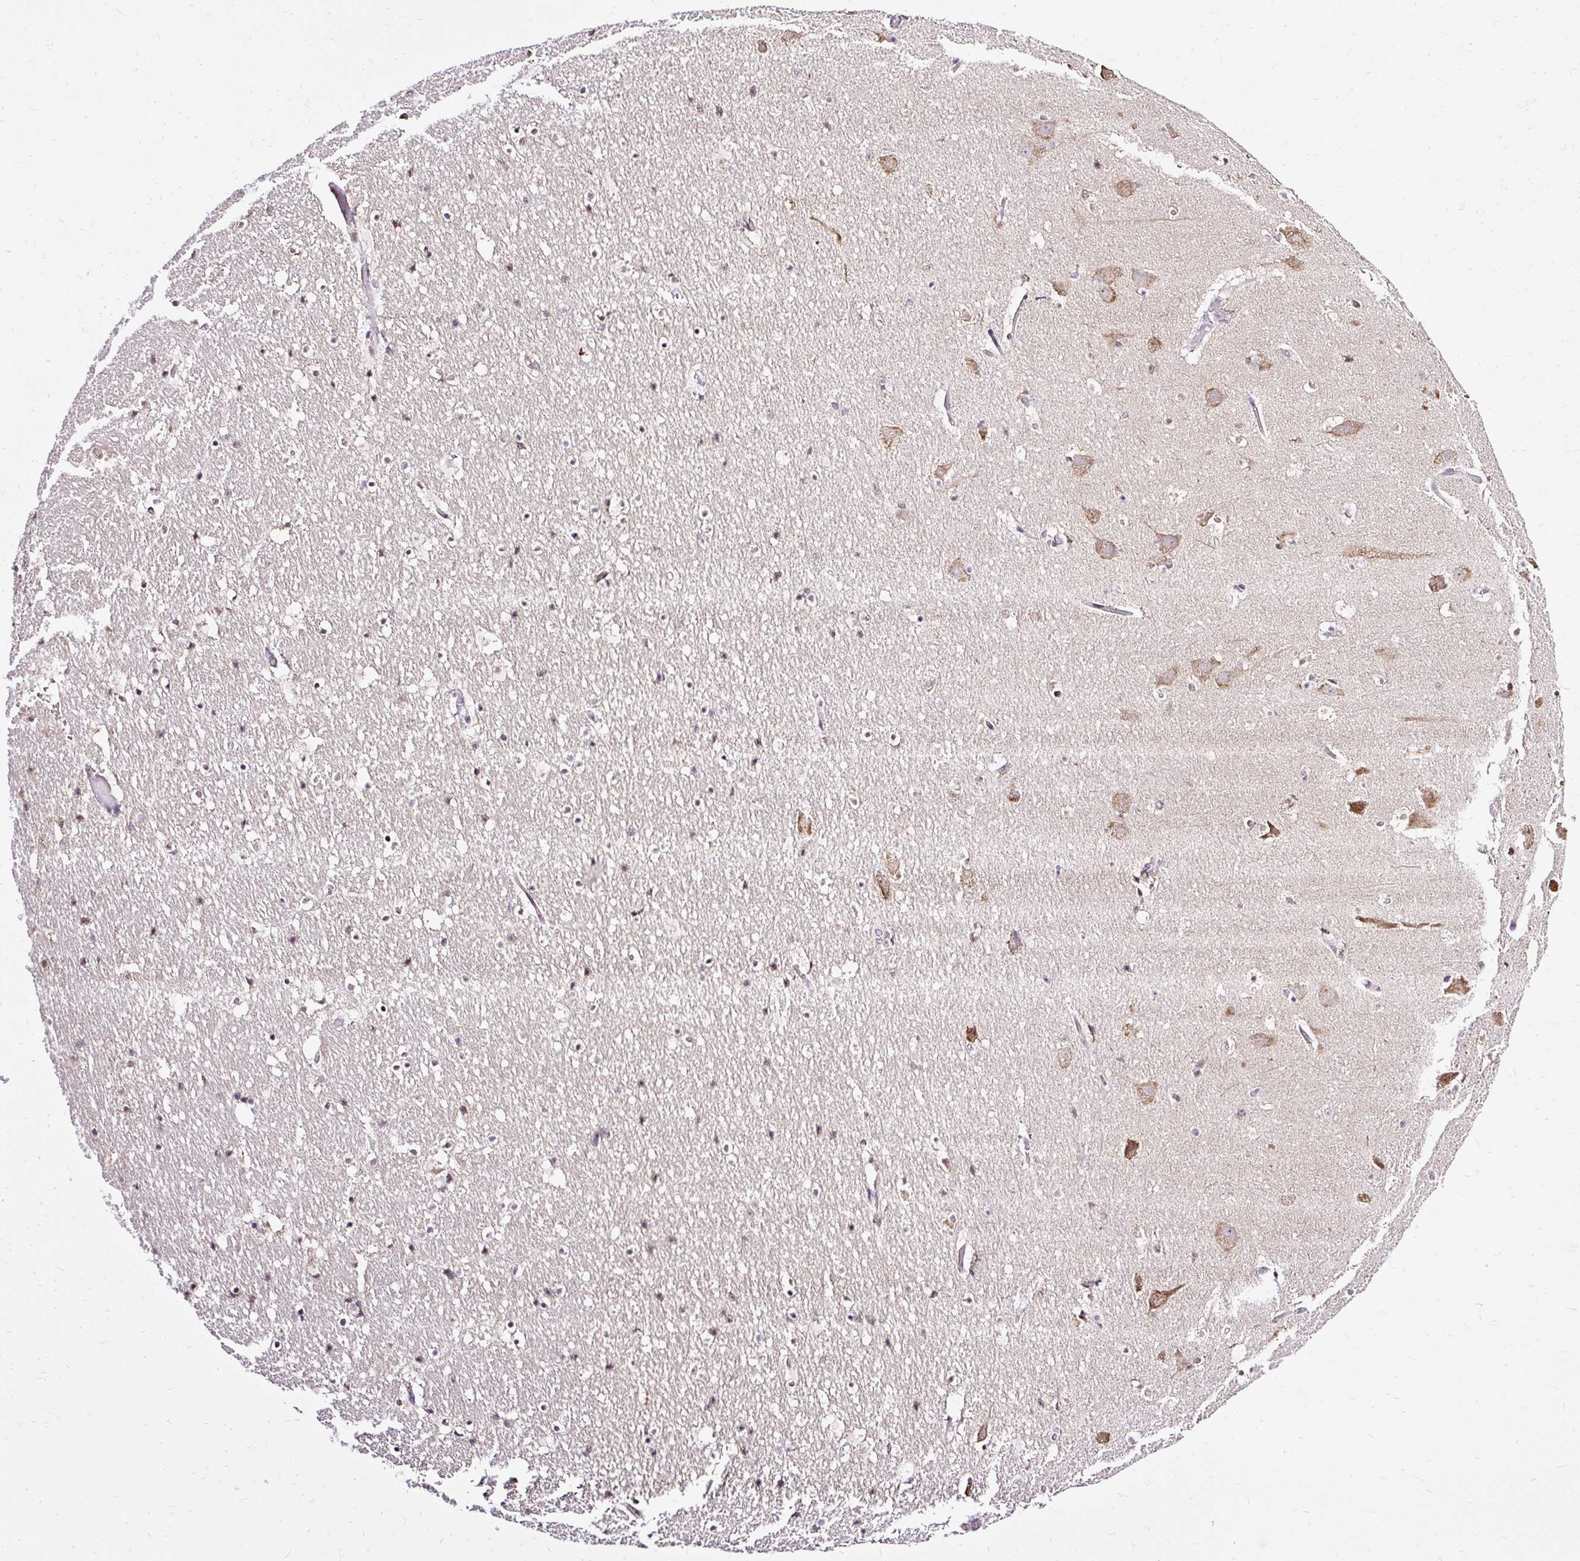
{"staining": {"intensity": "negative", "quantity": "none", "location": "none"}, "tissue": "hippocampus", "cell_type": "Glial cells", "image_type": "normal", "snomed": [{"axis": "morphology", "description": "Normal tissue, NOS"}, {"axis": "topography", "description": "Hippocampus"}], "caption": "Immunohistochemistry (IHC) of unremarkable human hippocampus shows no expression in glial cells.", "gene": "SEC63", "patient": {"sex": "male", "age": 37}}